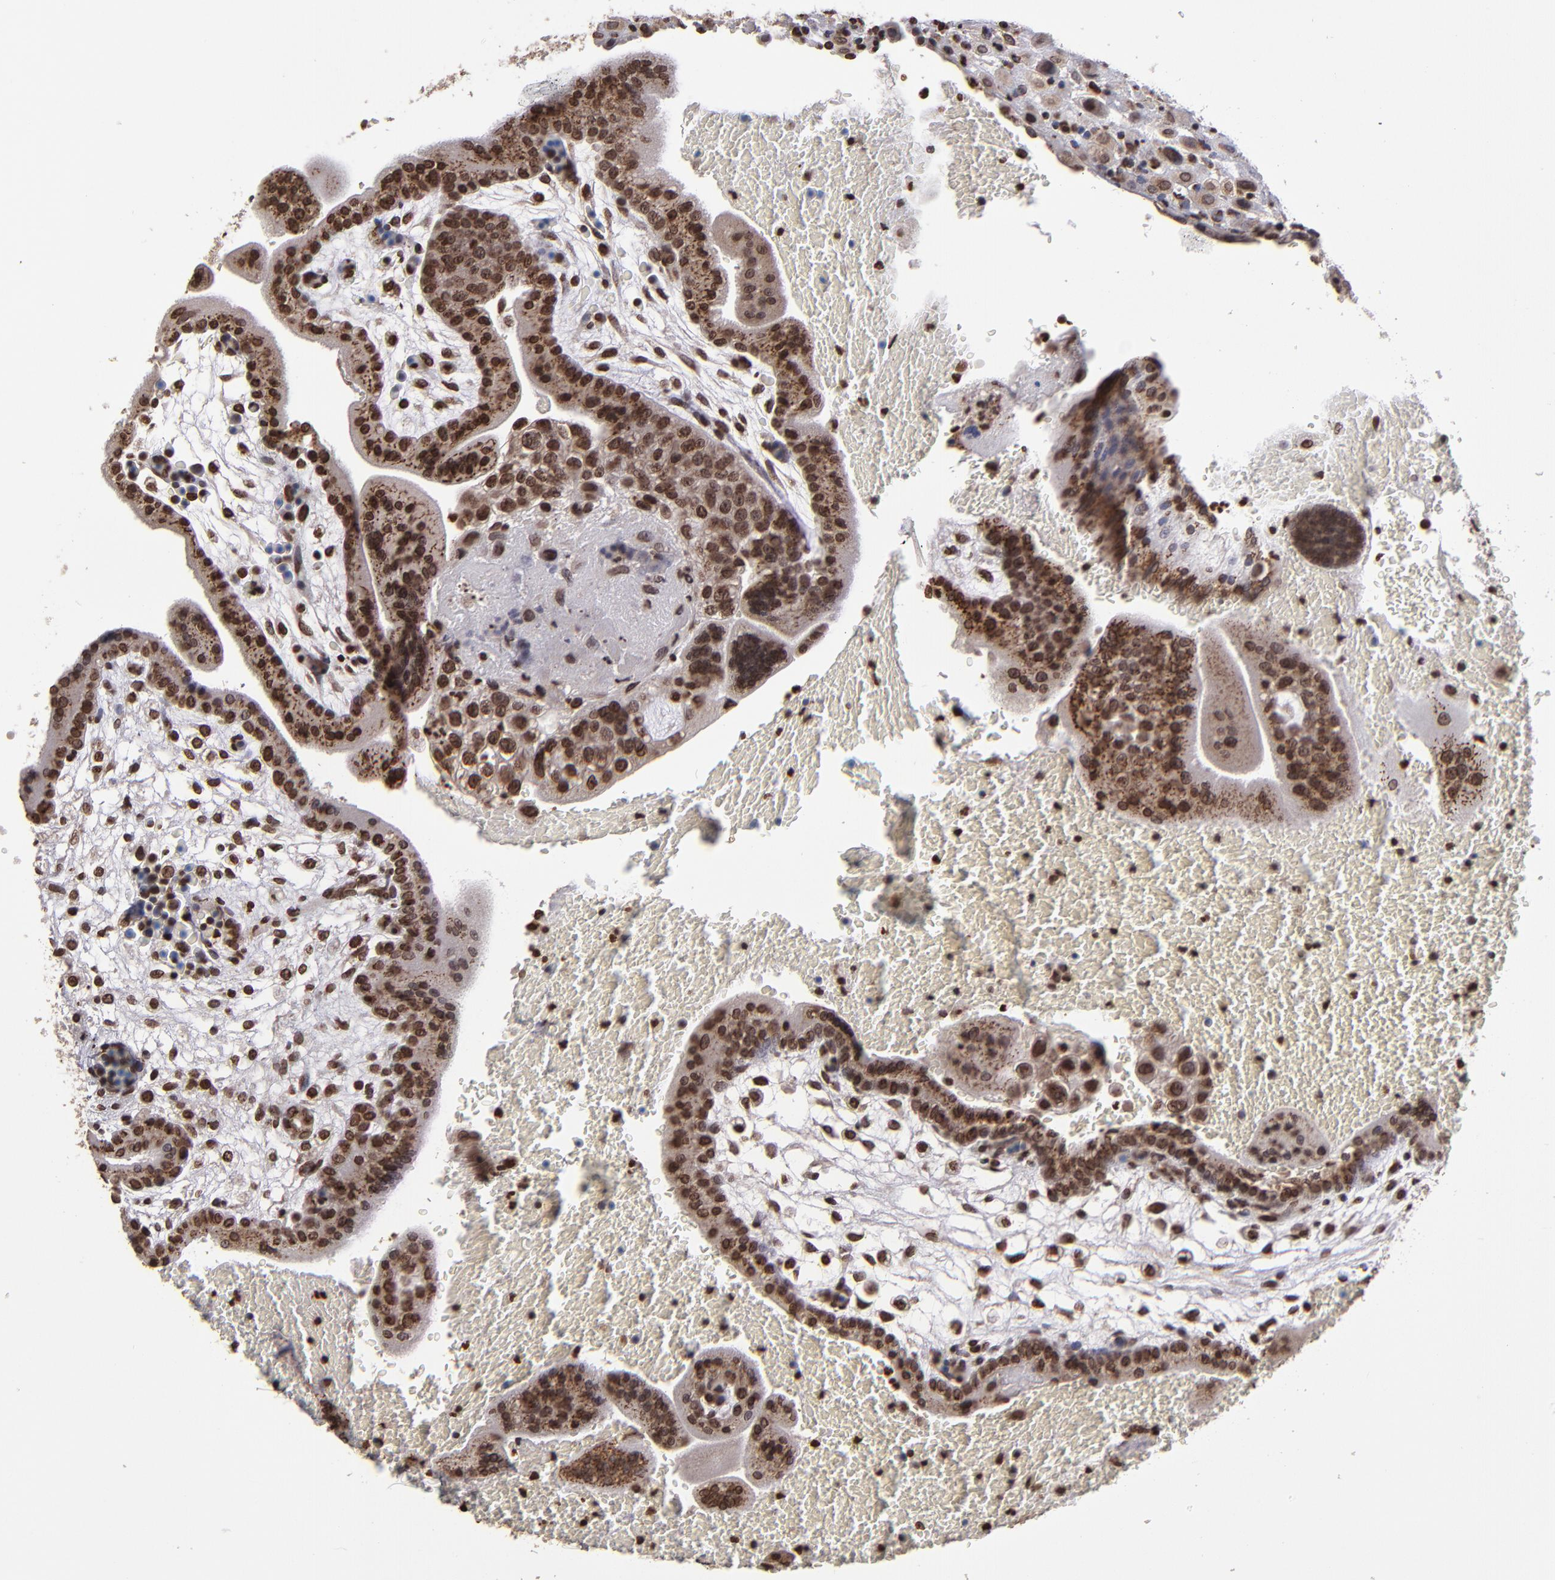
{"staining": {"intensity": "moderate", "quantity": ">75%", "location": "nuclear"}, "tissue": "placenta", "cell_type": "Decidual cells", "image_type": "normal", "snomed": [{"axis": "morphology", "description": "Normal tissue, NOS"}, {"axis": "topography", "description": "Placenta"}], "caption": "Protein expression analysis of unremarkable human placenta reveals moderate nuclear positivity in approximately >75% of decidual cells. The staining was performed using DAB (3,3'-diaminobenzidine), with brown indicating positive protein expression. Nuclei are stained blue with hematoxylin.", "gene": "CSDC2", "patient": {"sex": "female", "age": 35}}